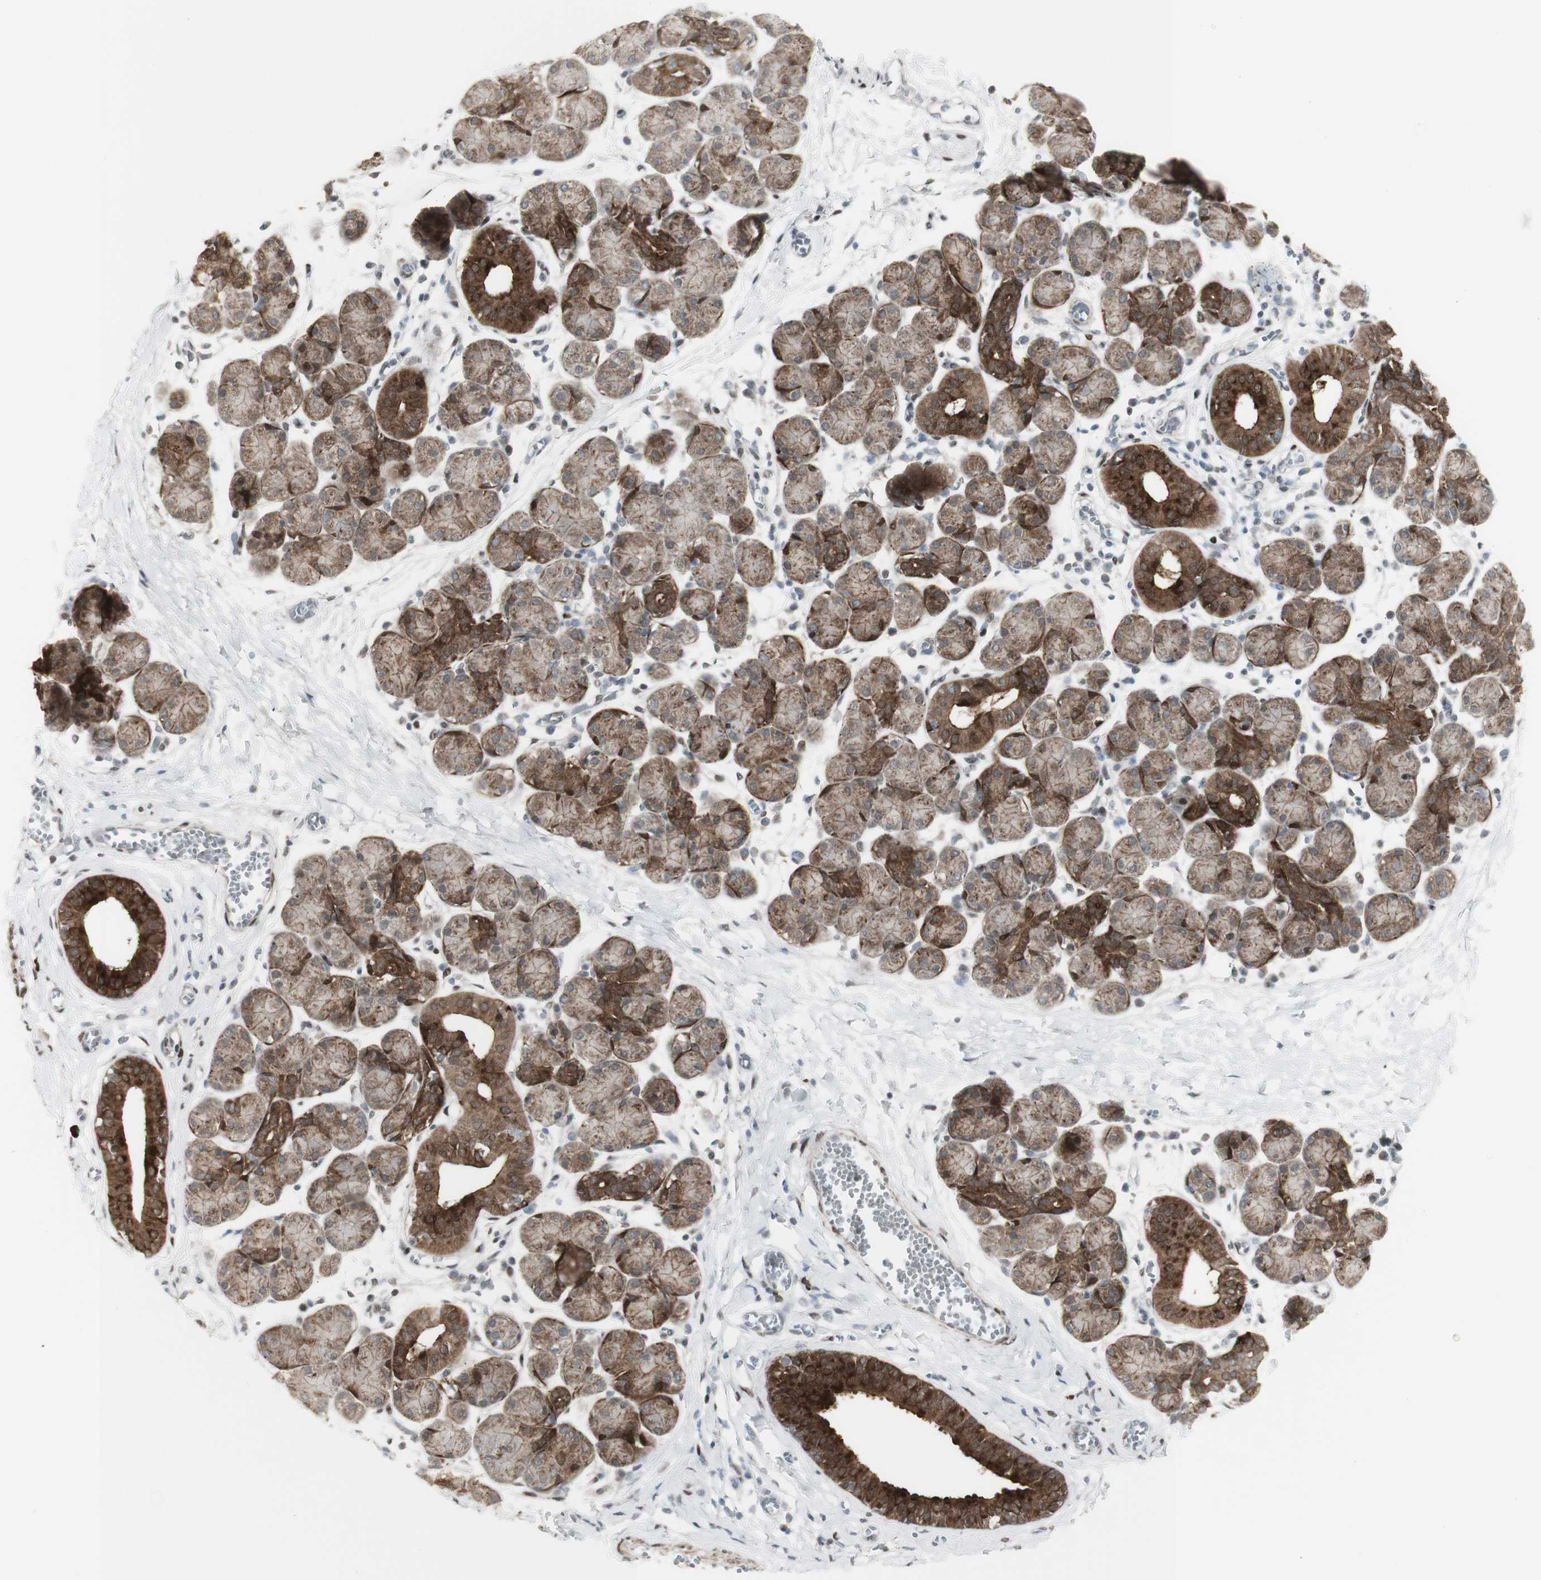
{"staining": {"intensity": "strong", "quantity": ">75%", "location": "cytoplasmic/membranous,nuclear"}, "tissue": "salivary gland", "cell_type": "Glandular cells", "image_type": "normal", "snomed": [{"axis": "morphology", "description": "Normal tissue, NOS"}, {"axis": "morphology", "description": "Inflammation, NOS"}, {"axis": "topography", "description": "Lymph node"}, {"axis": "topography", "description": "Salivary gland"}], "caption": "A brown stain labels strong cytoplasmic/membranous,nuclear positivity of a protein in glandular cells of normal human salivary gland.", "gene": "C1orf116", "patient": {"sex": "male", "age": 3}}